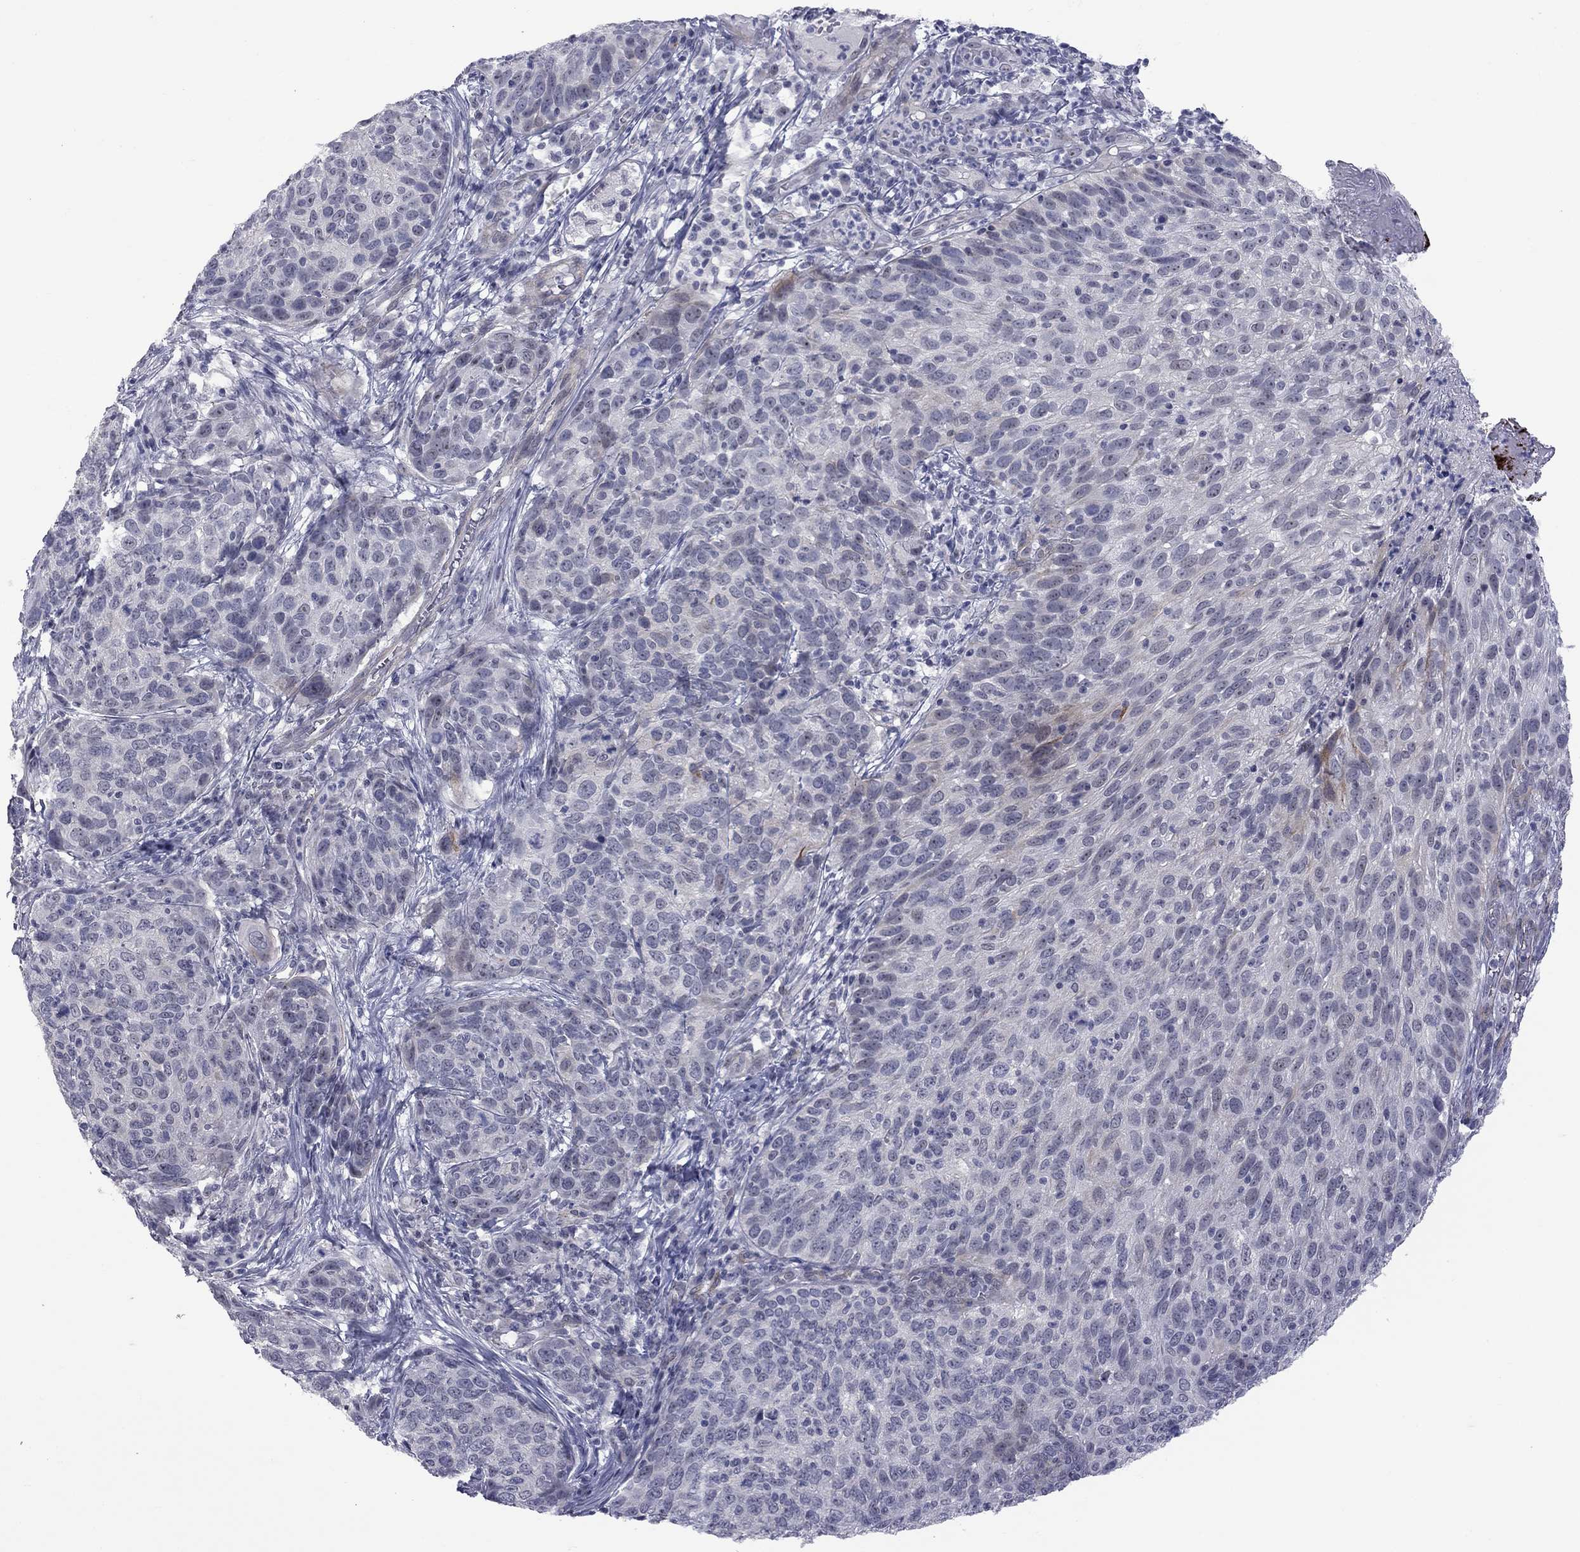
{"staining": {"intensity": "weak", "quantity": "<25%", "location": "nuclear"}, "tissue": "skin cancer", "cell_type": "Tumor cells", "image_type": "cancer", "snomed": [{"axis": "morphology", "description": "Squamous cell carcinoma, NOS"}, {"axis": "topography", "description": "Skin"}], "caption": "DAB immunohistochemical staining of squamous cell carcinoma (skin) demonstrates no significant positivity in tumor cells. Brightfield microscopy of immunohistochemistry stained with DAB (brown) and hematoxylin (blue), captured at high magnification.", "gene": "GSG1L", "patient": {"sex": "male", "age": 92}}